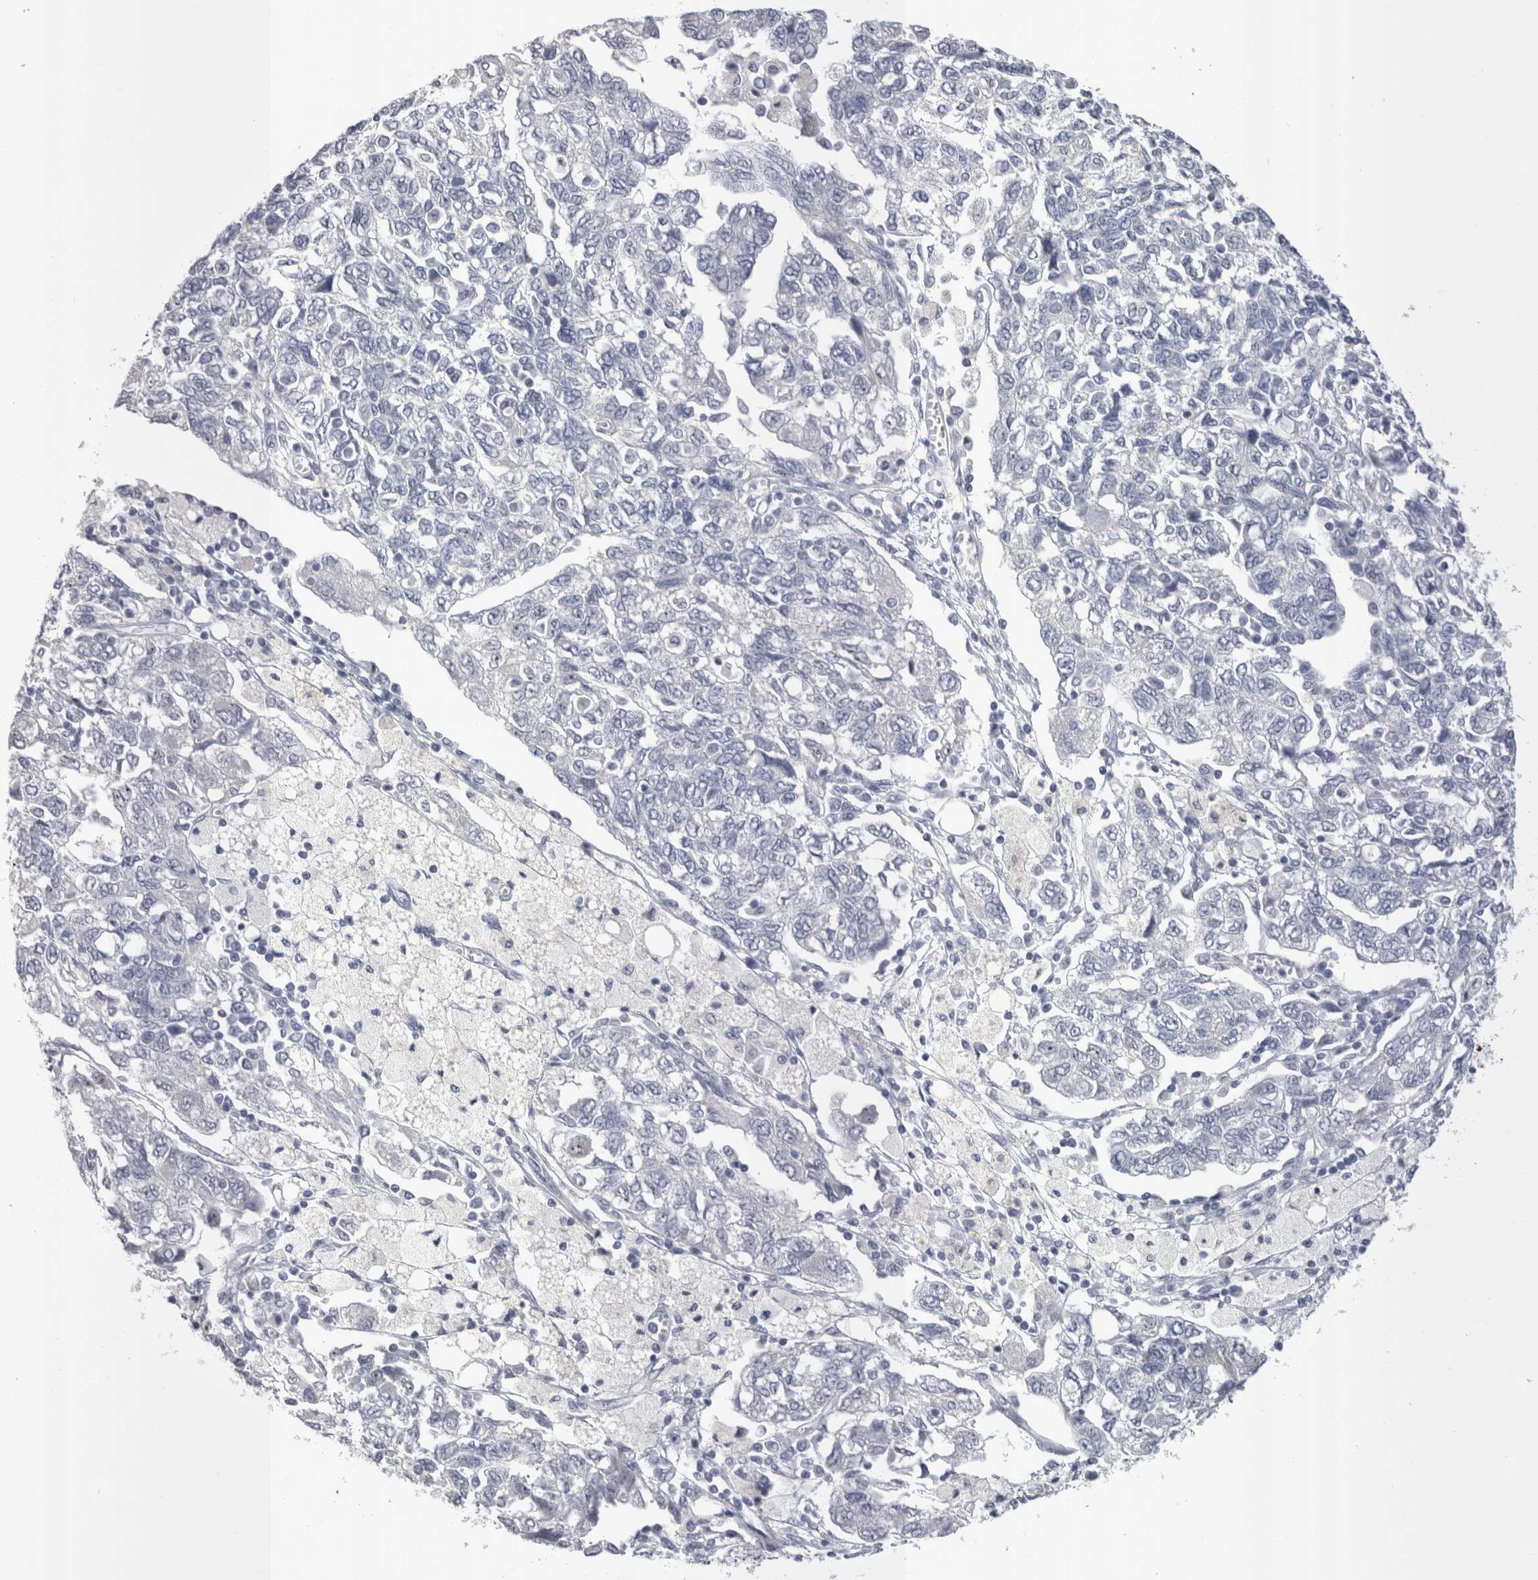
{"staining": {"intensity": "negative", "quantity": "none", "location": "none"}, "tissue": "ovarian cancer", "cell_type": "Tumor cells", "image_type": "cancer", "snomed": [{"axis": "morphology", "description": "Carcinoma, NOS"}, {"axis": "morphology", "description": "Cystadenocarcinoma, serous, NOS"}, {"axis": "topography", "description": "Ovary"}], "caption": "An IHC micrograph of ovarian cancer (serous cystadenocarcinoma) is shown. There is no staining in tumor cells of ovarian cancer (serous cystadenocarcinoma).", "gene": "PWP2", "patient": {"sex": "female", "age": 69}}